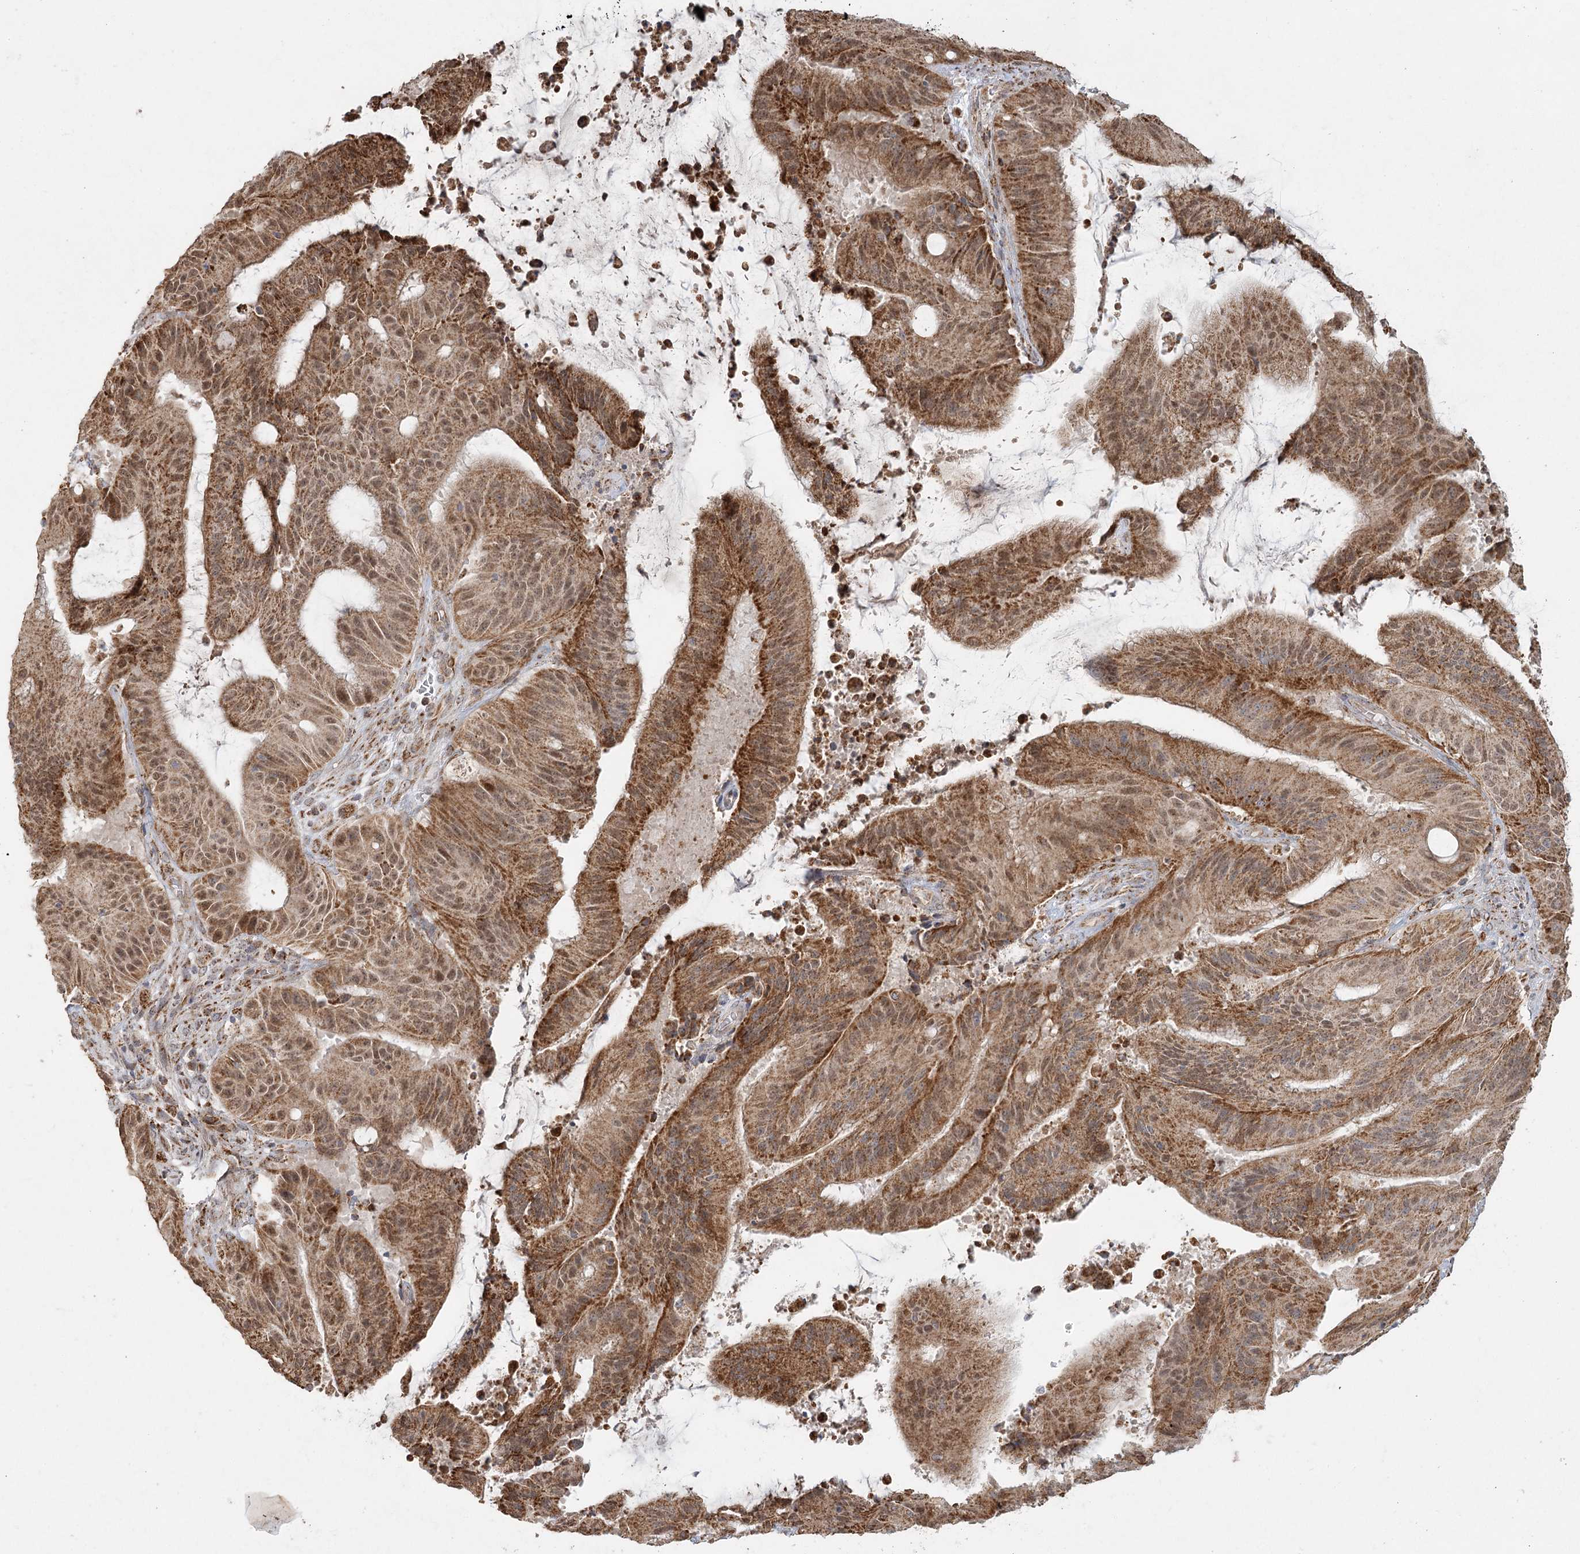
{"staining": {"intensity": "moderate", "quantity": ">75%", "location": "cytoplasmic/membranous,nuclear"}, "tissue": "liver cancer", "cell_type": "Tumor cells", "image_type": "cancer", "snomed": [{"axis": "morphology", "description": "Normal tissue, NOS"}, {"axis": "morphology", "description": "Cholangiocarcinoma"}, {"axis": "topography", "description": "Liver"}, {"axis": "topography", "description": "Peripheral nerve tissue"}], "caption": "Liver cancer (cholangiocarcinoma) stained with a protein marker displays moderate staining in tumor cells.", "gene": "LACTB", "patient": {"sex": "female", "age": 73}}